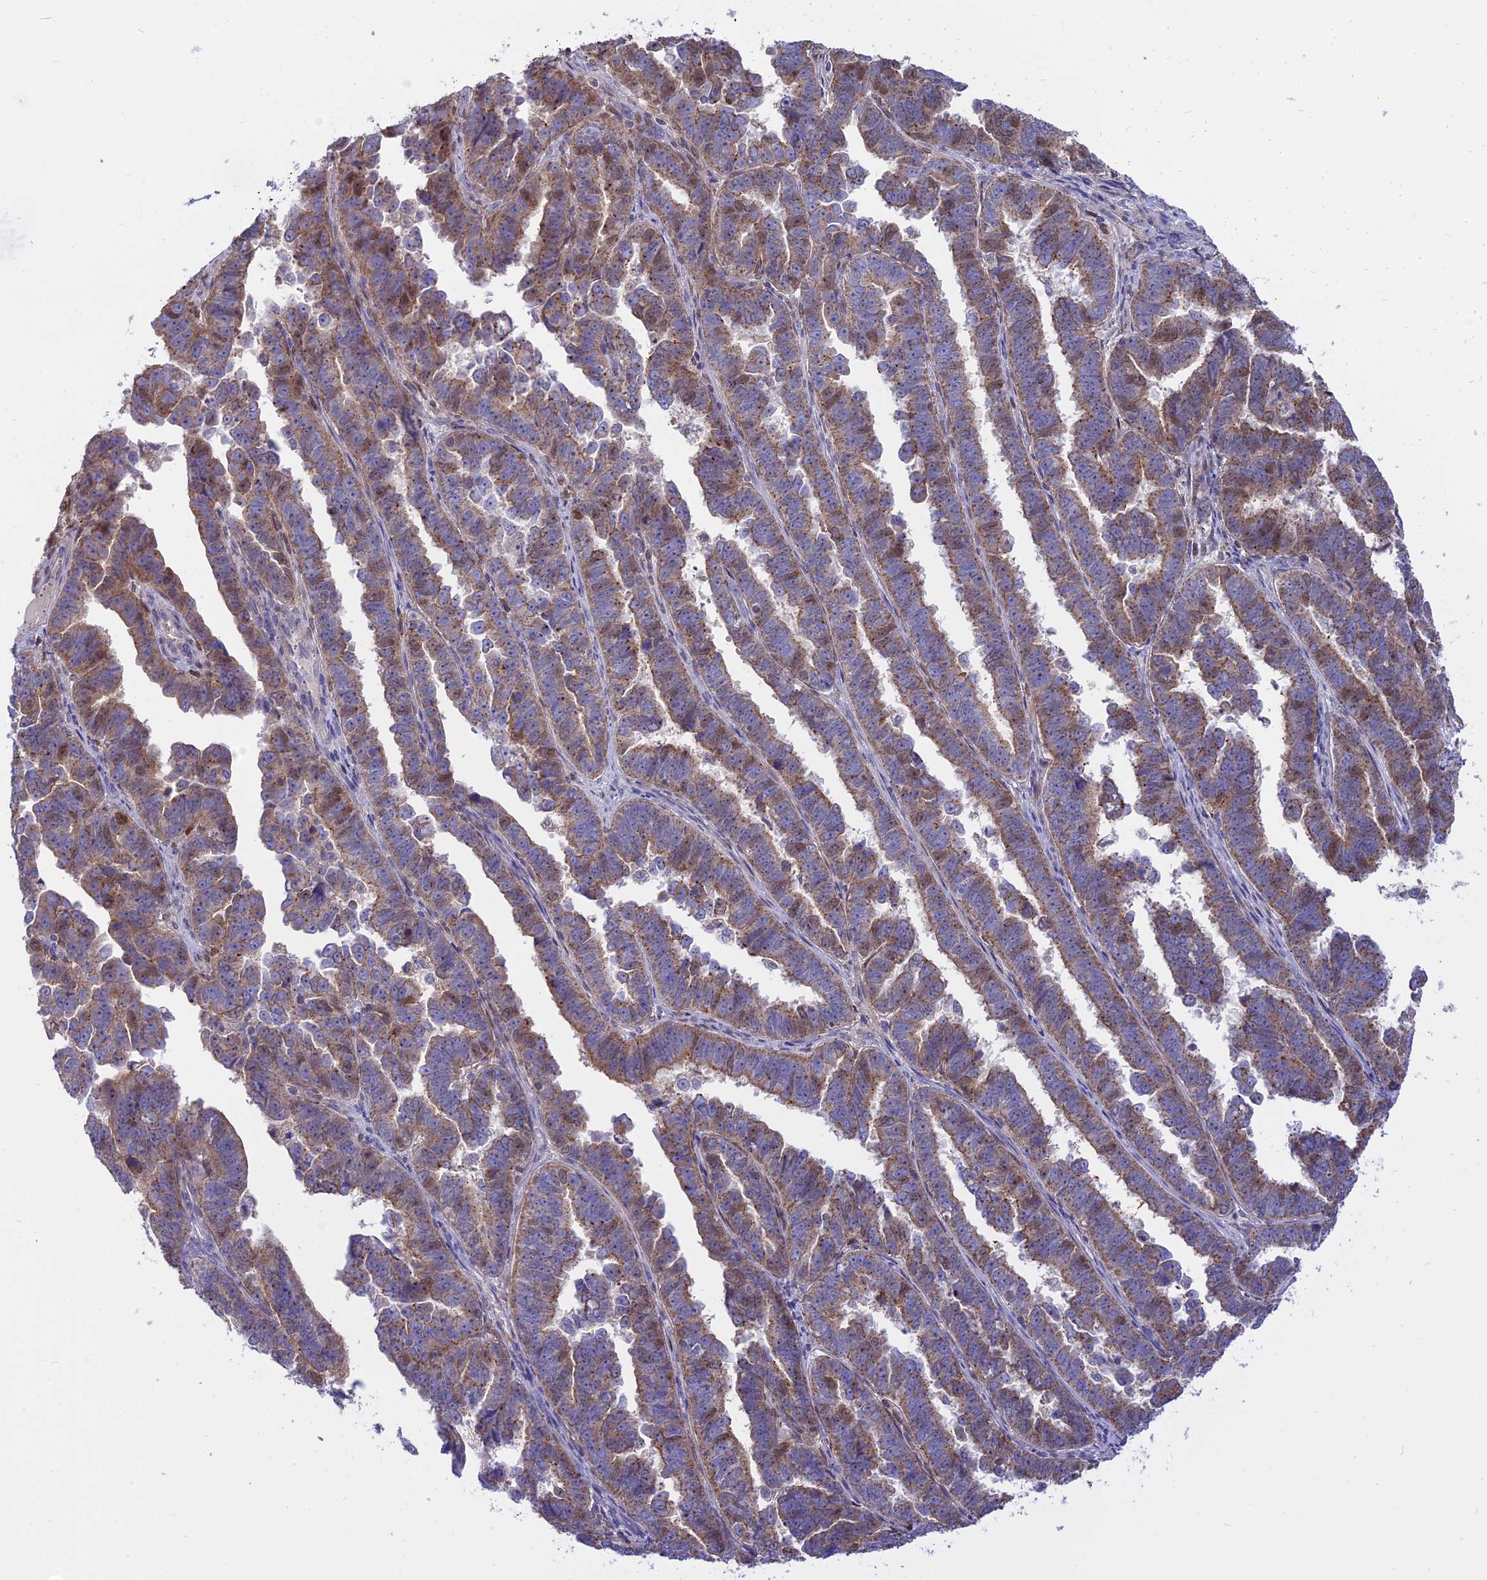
{"staining": {"intensity": "moderate", "quantity": ">75%", "location": "cytoplasmic/membranous"}, "tissue": "endometrial cancer", "cell_type": "Tumor cells", "image_type": "cancer", "snomed": [{"axis": "morphology", "description": "Adenocarcinoma, NOS"}, {"axis": "topography", "description": "Endometrium"}], "caption": "Human endometrial cancer (adenocarcinoma) stained with a brown dye displays moderate cytoplasmic/membranous positive staining in about >75% of tumor cells.", "gene": "CENPV", "patient": {"sex": "female", "age": 75}}